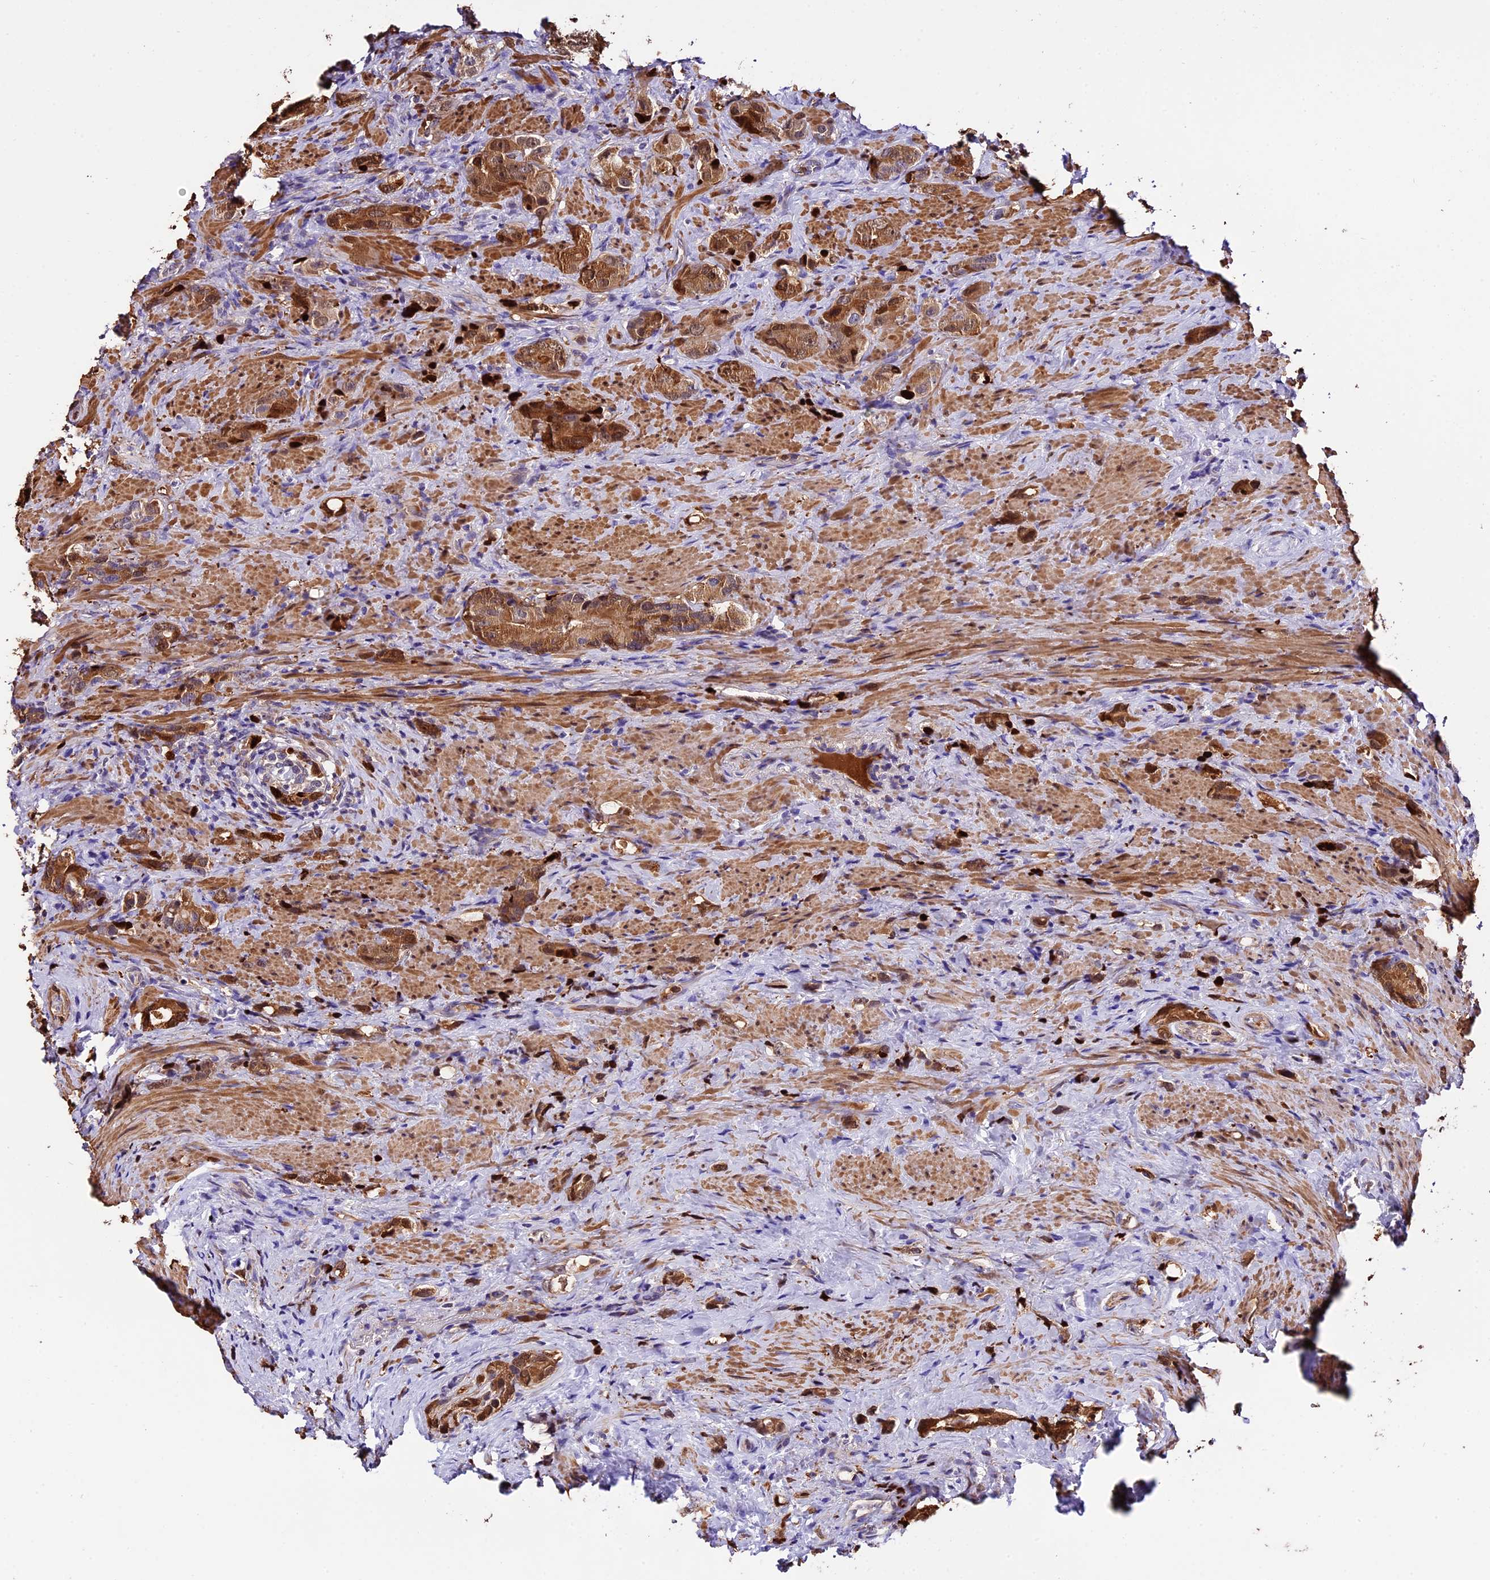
{"staining": {"intensity": "moderate", "quantity": ">75%", "location": "cytoplasmic/membranous,nuclear"}, "tissue": "prostate cancer", "cell_type": "Tumor cells", "image_type": "cancer", "snomed": [{"axis": "morphology", "description": "Adenocarcinoma, High grade"}, {"axis": "topography", "description": "Prostate"}], "caption": "Protein analysis of adenocarcinoma (high-grade) (prostate) tissue displays moderate cytoplasmic/membranous and nuclear expression in approximately >75% of tumor cells. The staining is performed using DAB brown chromogen to label protein expression. The nuclei are counter-stained blue using hematoxylin.", "gene": "MAP3K7CL", "patient": {"sex": "male", "age": 63}}